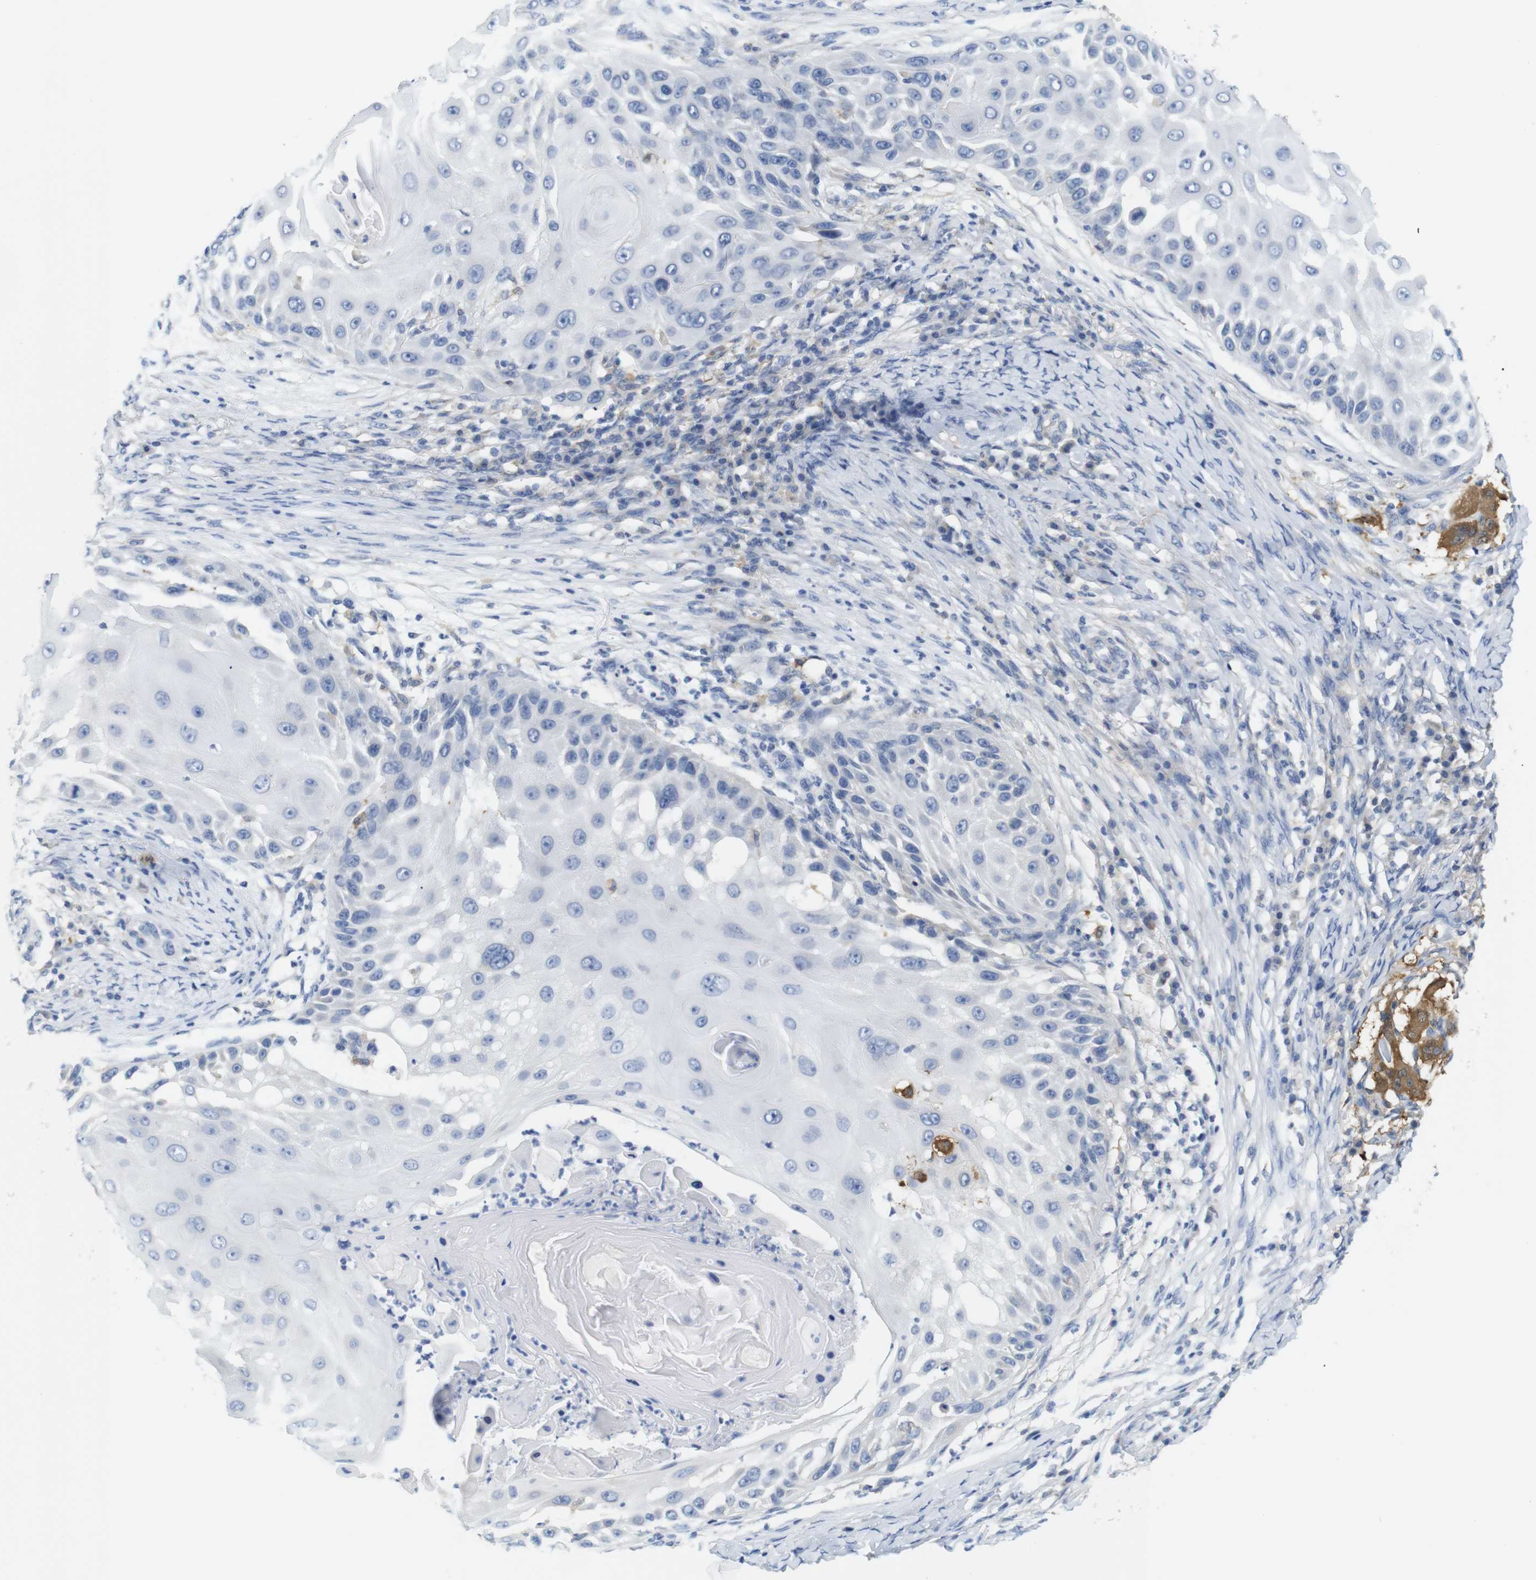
{"staining": {"intensity": "negative", "quantity": "none", "location": "none"}, "tissue": "skin cancer", "cell_type": "Tumor cells", "image_type": "cancer", "snomed": [{"axis": "morphology", "description": "Squamous cell carcinoma, NOS"}, {"axis": "topography", "description": "Skin"}], "caption": "Immunohistochemistry image of skin cancer (squamous cell carcinoma) stained for a protein (brown), which demonstrates no staining in tumor cells. (DAB immunohistochemistry (IHC) visualized using brightfield microscopy, high magnification).", "gene": "NEBL", "patient": {"sex": "female", "age": 44}}